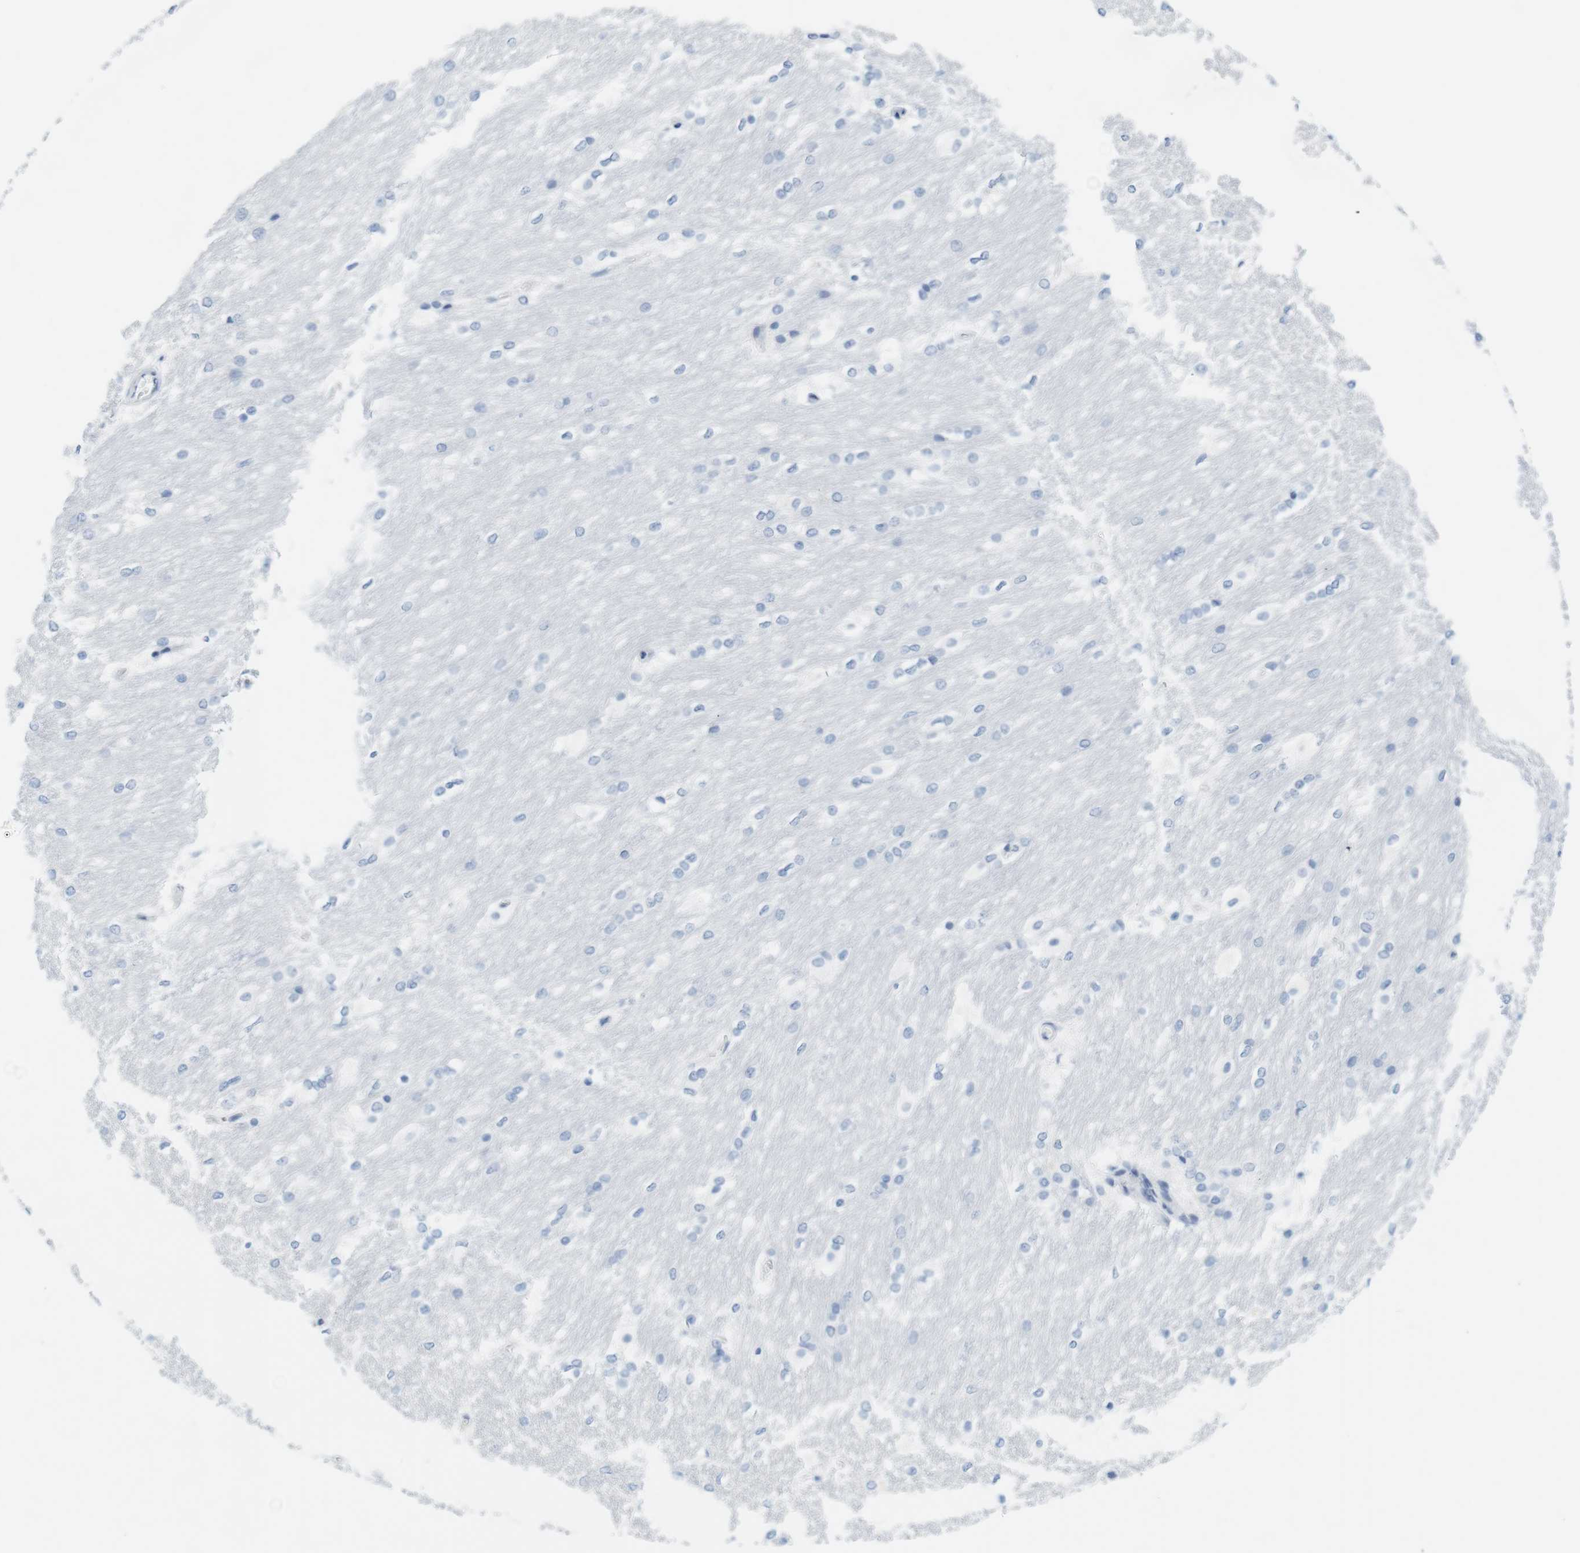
{"staining": {"intensity": "negative", "quantity": "none", "location": "none"}, "tissue": "caudate", "cell_type": "Glial cells", "image_type": "normal", "snomed": [{"axis": "morphology", "description": "Normal tissue, NOS"}, {"axis": "topography", "description": "Lateral ventricle wall"}], "caption": "Human caudate stained for a protein using immunohistochemistry exhibits no positivity in glial cells.", "gene": "TNNT2", "patient": {"sex": "female", "age": 19}}